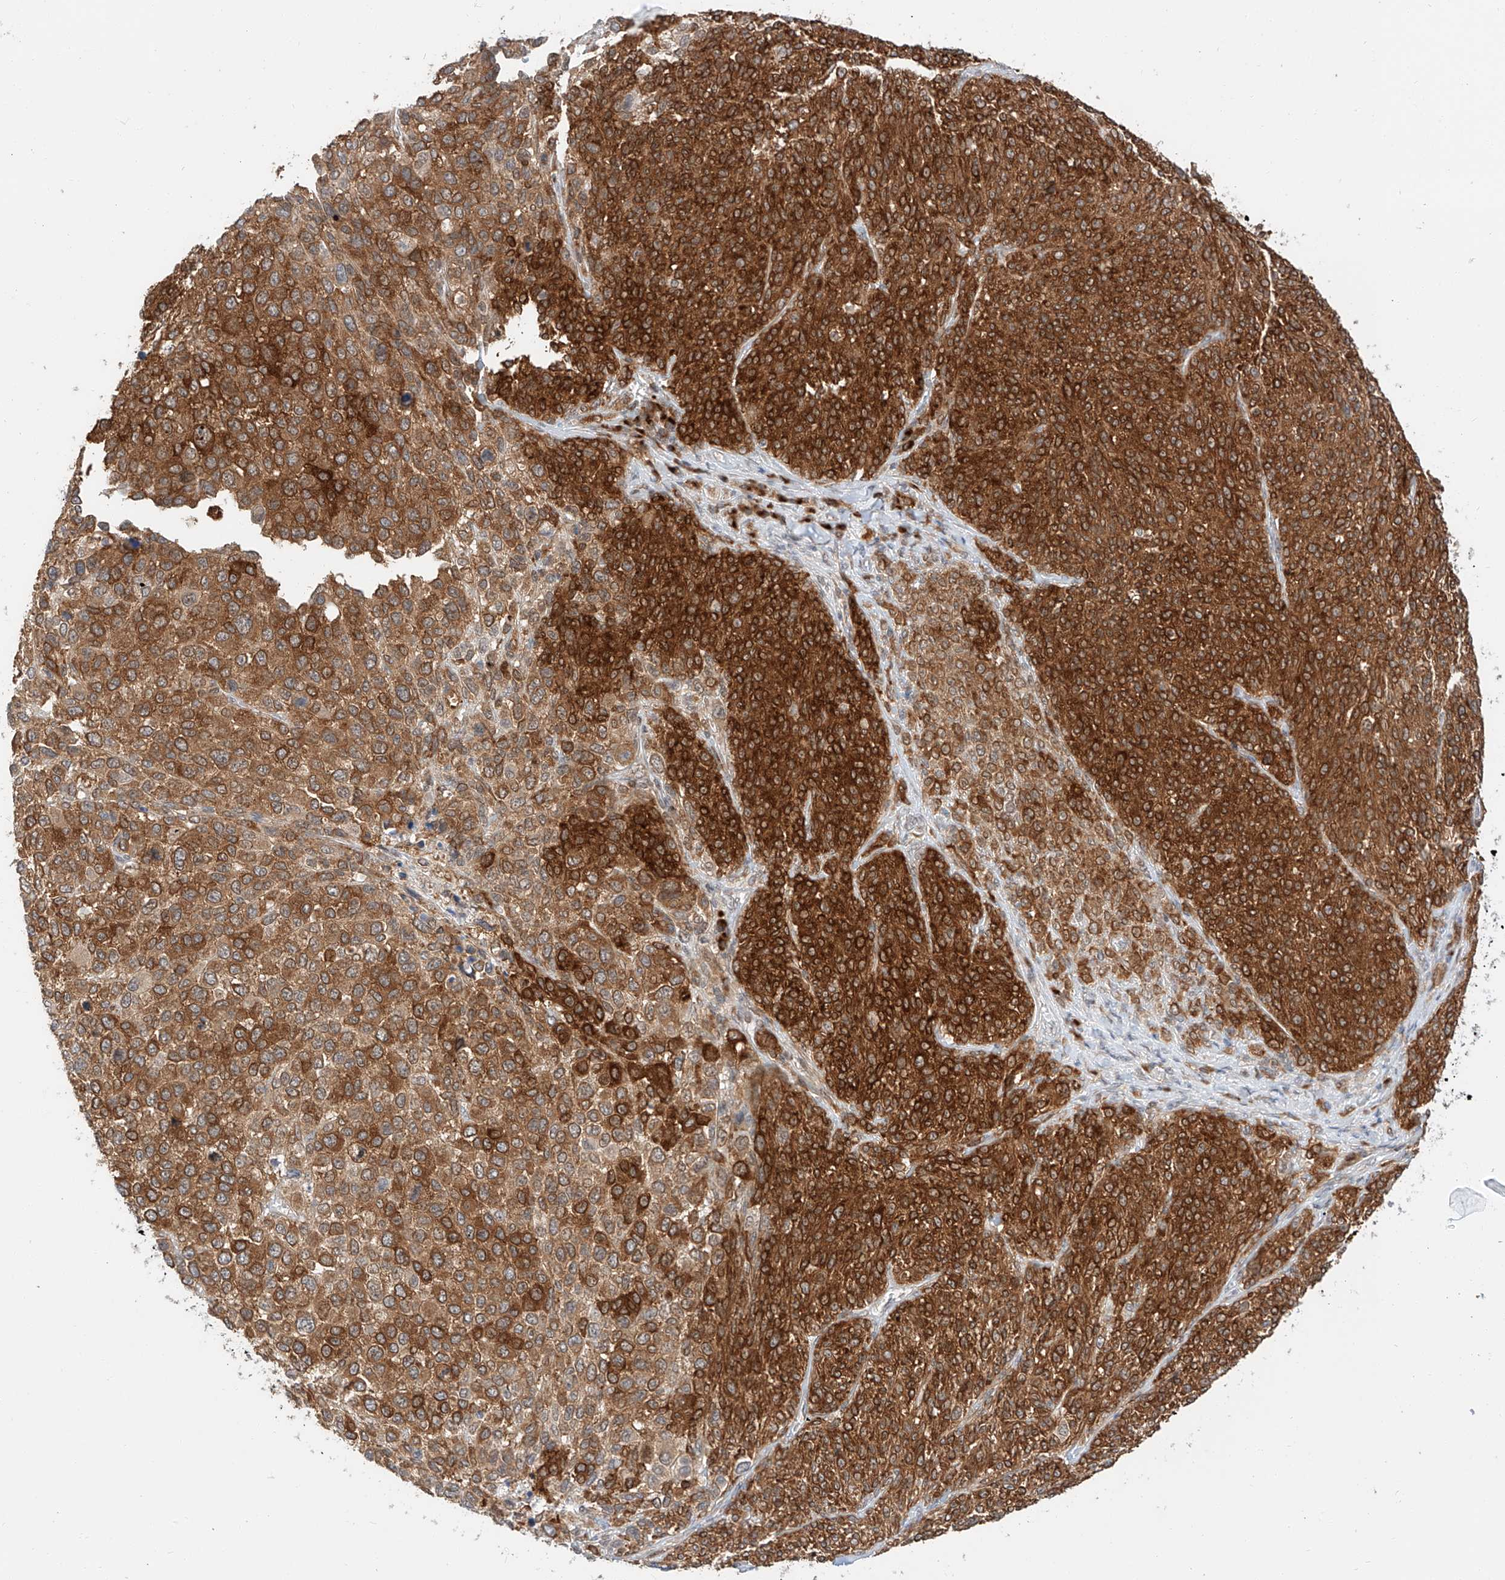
{"staining": {"intensity": "strong", "quantity": ">75%", "location": "cytoplasmic/membranous"}, "tissue": "melanoma", "cell_type": "Tumor cells", "image_type": "cancer", "snomed": [{"axis": "morphology", "description": "Malignant melanoma, NOS"}, {"axis": "topography", "description": "Skin of trunk"}], "caption": "Malignant melanoma tissue exhibits strong cytoplasmic/membranous expression in approximately >75% of tumor cells", "gene": "CARMIL1", "patient": {"sex": "male", "age": 71}}